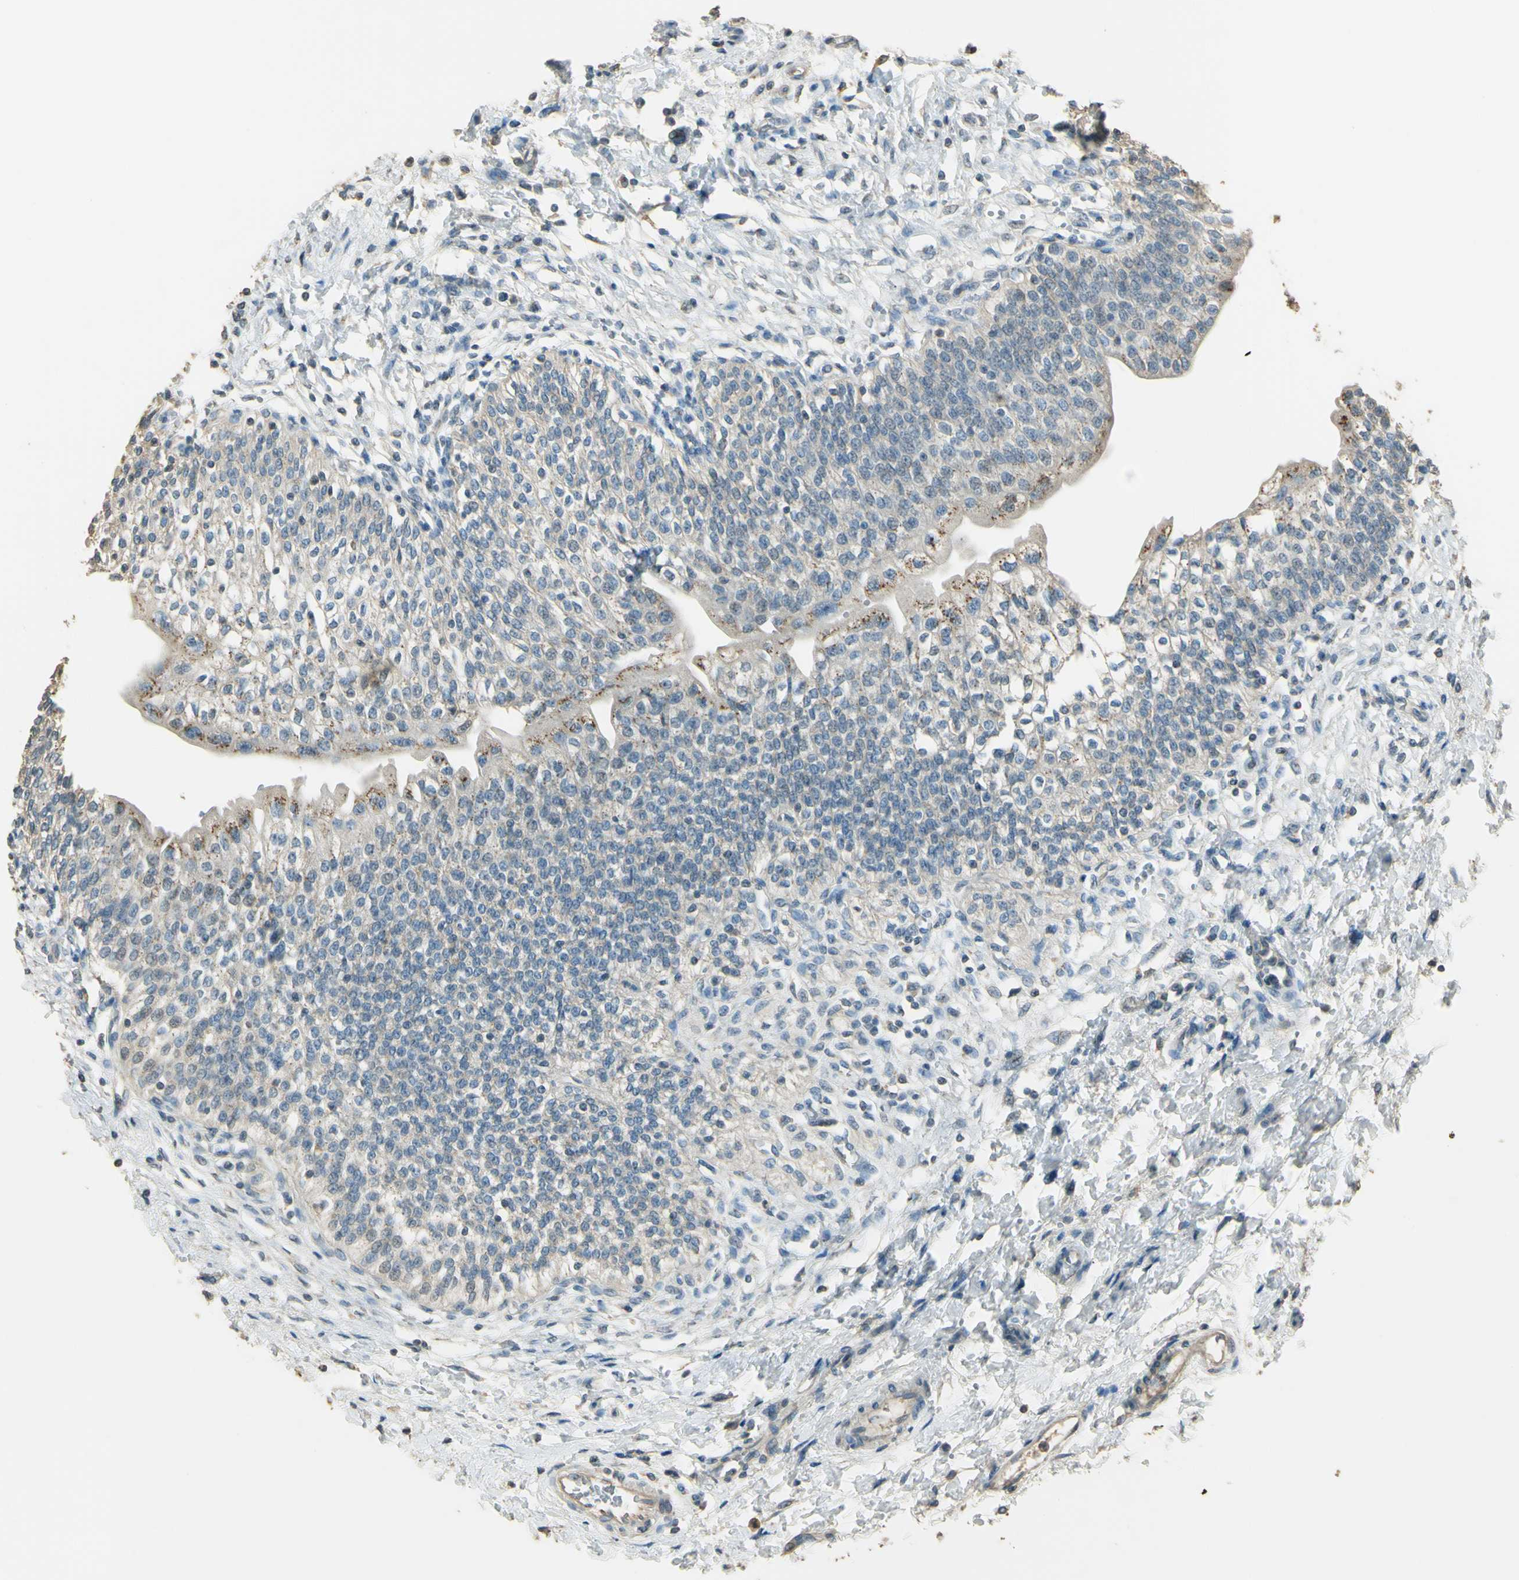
{"staining": {"intensity": "moderate", "quantity": "<25%", "location": "cytoplasmic/membranous"}, "tissue": "urinary bladder", "cell_type": "Urothelial cells", "image_type": "normal", "snomed": [{"axis": "morphology", "description": "Normal tissue, NOS"}, {"axis": "topography", "description": "Urinary bladder"}], "caption": "Brown immunohistochemical staining in normal human urinary bladder demonstrates moderate cytoplasmic/membranous expression in approximately <25% of urothelial cells. (IHC, brightfield microscopy, high magnification).", "gene": "UXS1", "patient": {"sex": "male", "age": 55}}